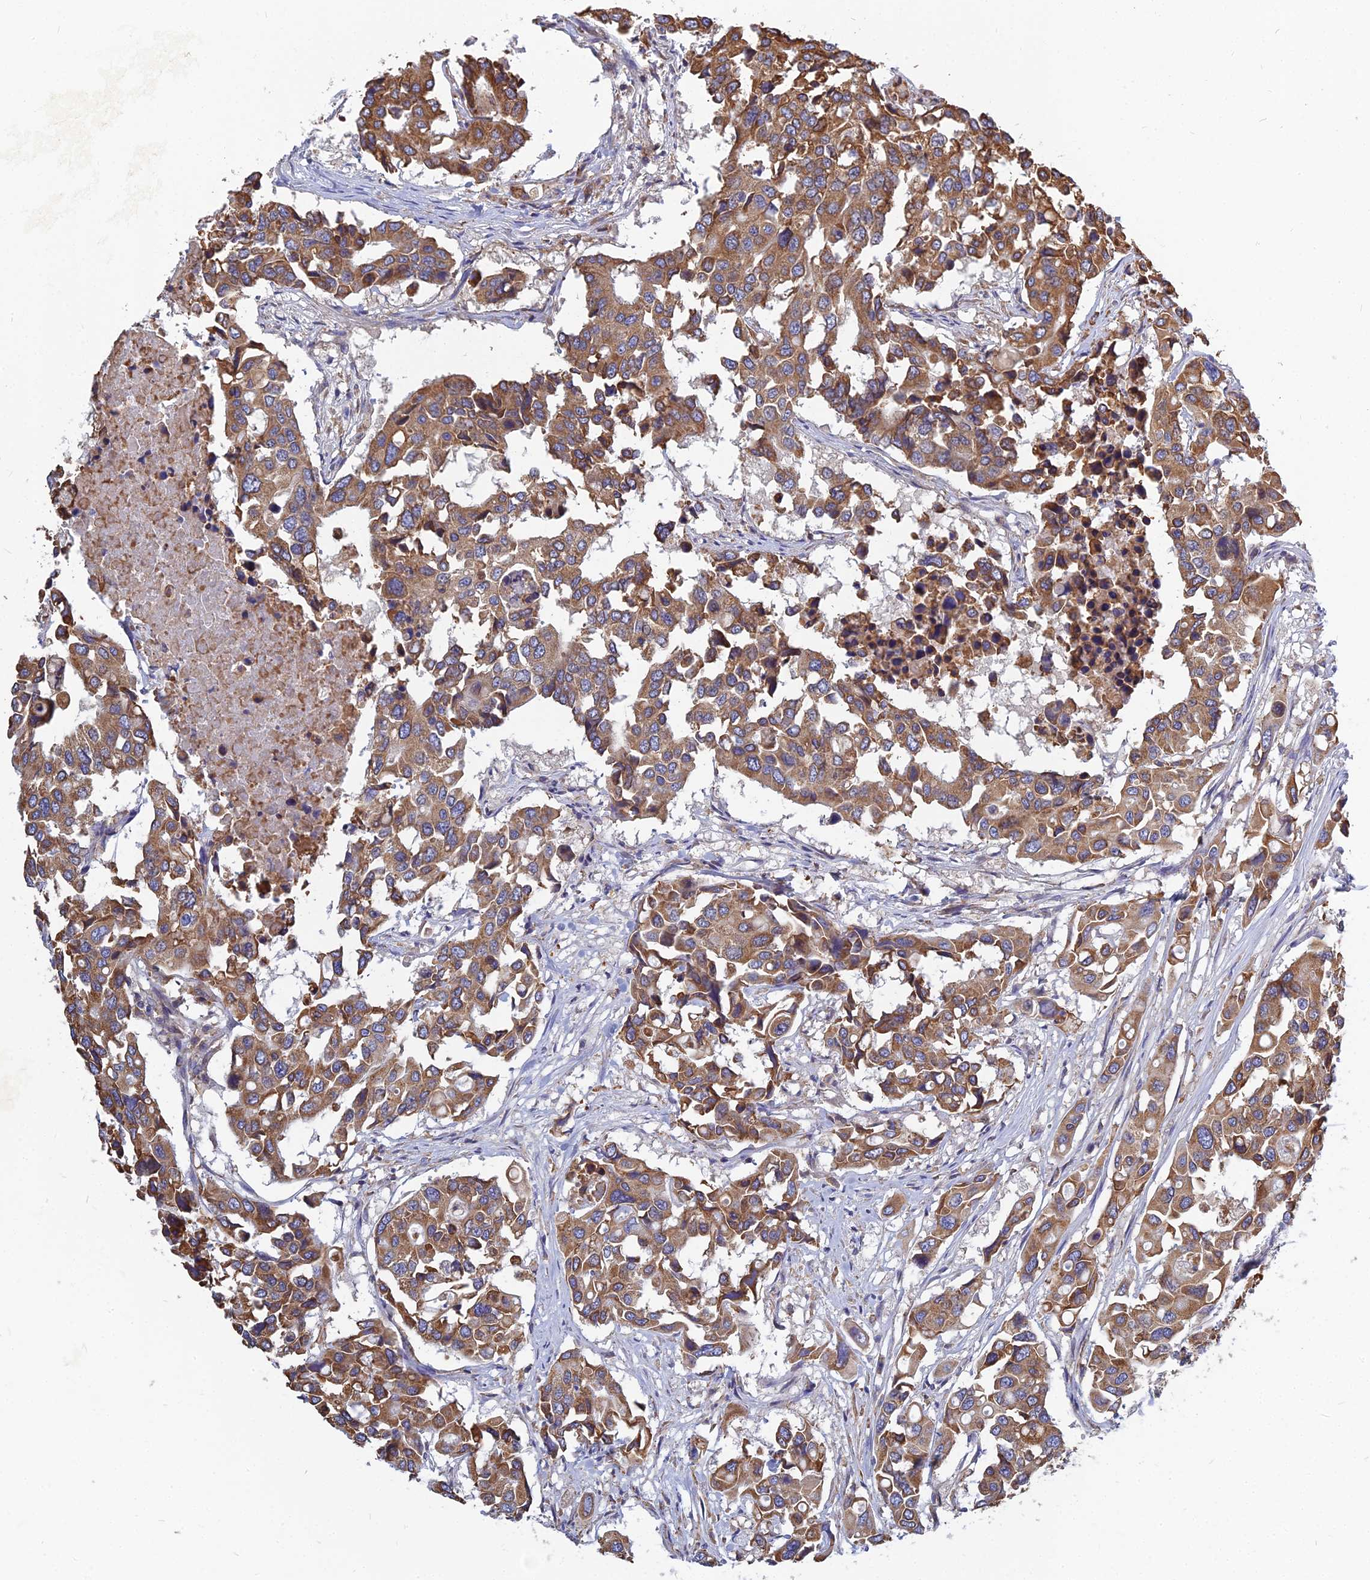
{"staining": {"intensity": "moderate", "quantity": ">75%", "location": "cytoplasmic/membranous"}, "tissue": "colorectal cancer", "cell_type": "Tumor cells", "image_type": "cancer", "snomed": [{"axis": "morphology", "description": "Adenocarcinoma, NOS"}, {"axis": "topography", "description": "Colon"}], "caption": "Immunohistochemistry photomicrograph of human adenocarcinoma (colorectal) stained for a protein (brown), which demonstrates medium levels of moderate cytoplasmic/membranous staining in approximately >75% of tumor cells.", "gene": "KIAA1143", "patient": {"sex": "male", "age": 77}}